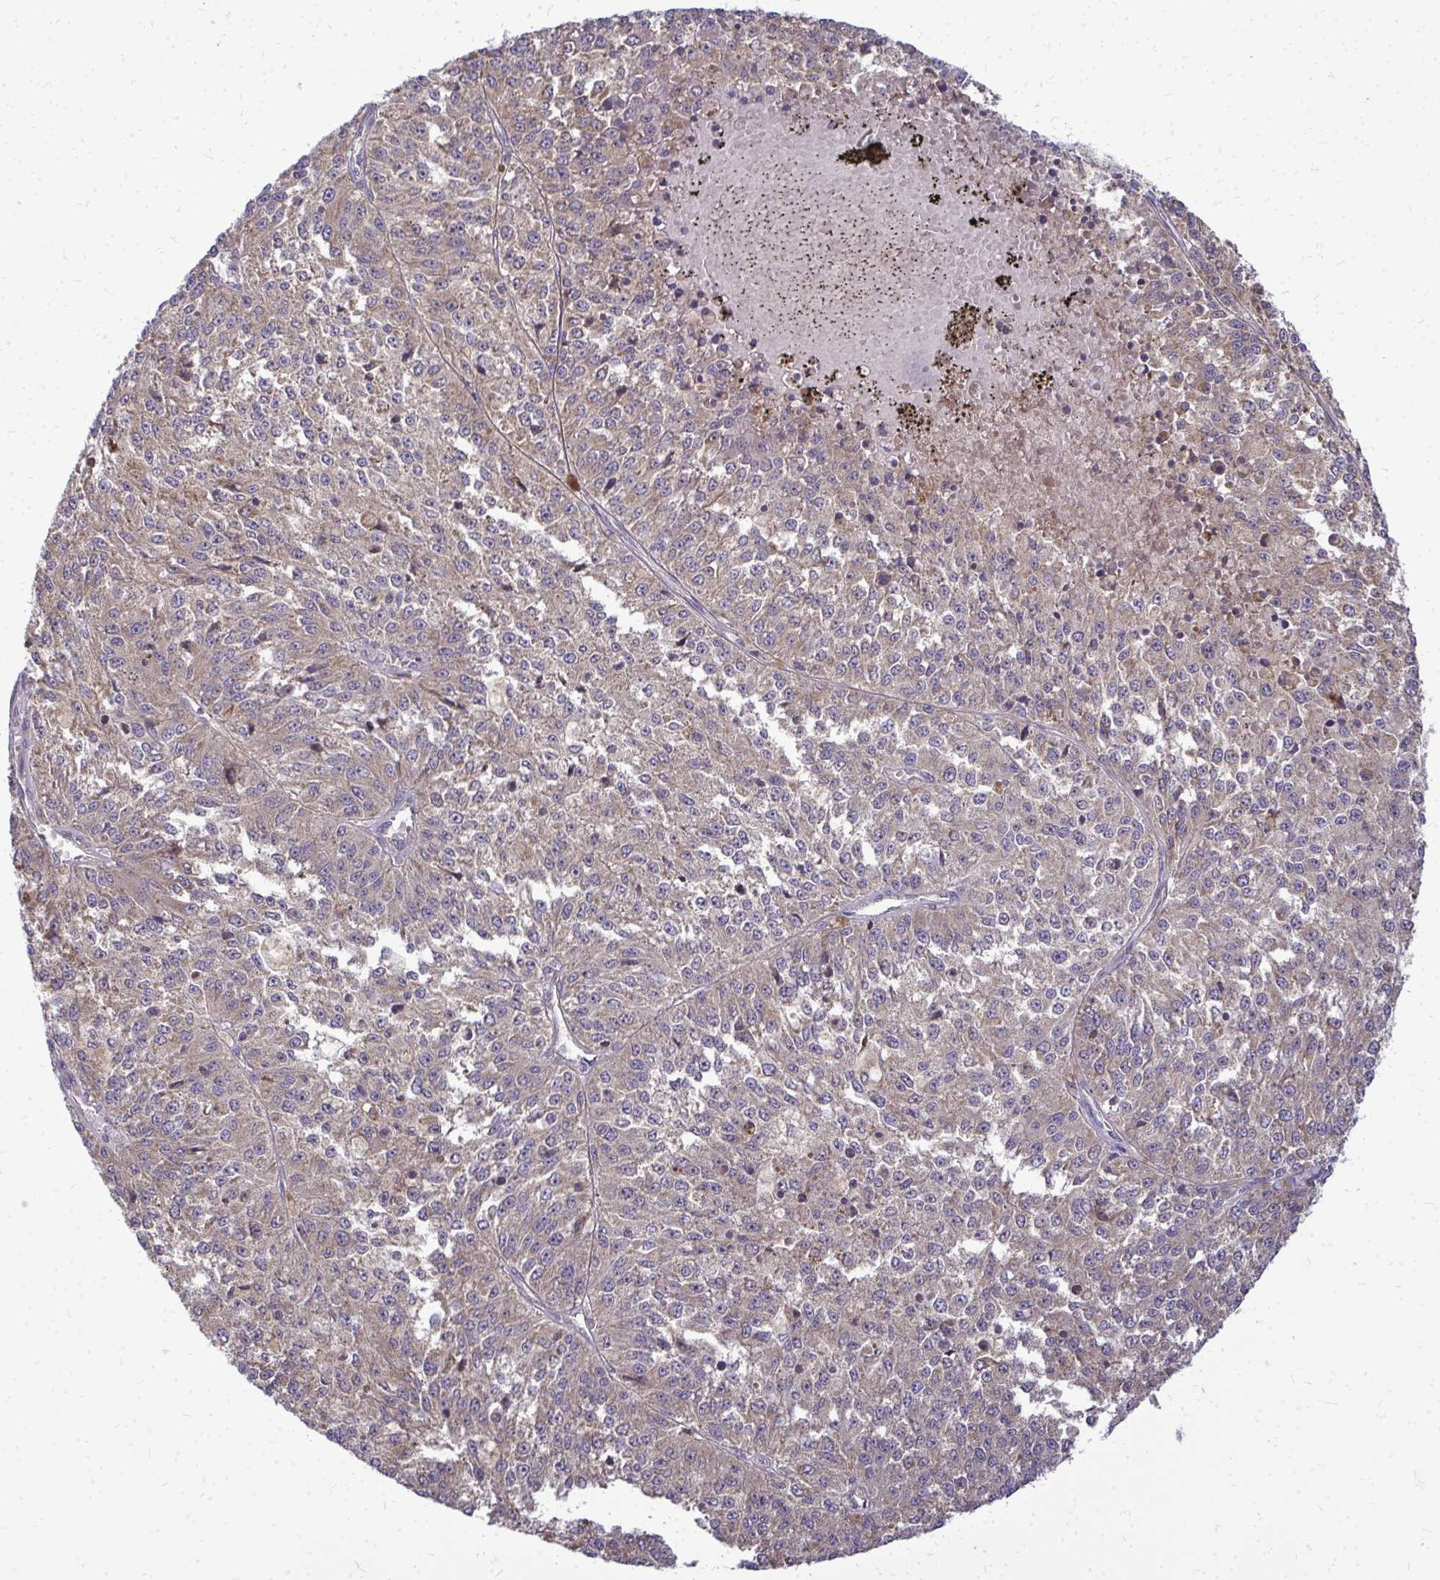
{"staining": {"intensity": "moderate", "quantity": ">75%", "location": "cytoplasmic/membranous"}, "tissue": "melanoma", "cell_type": "Tumor cells", "image_type": "cancer", "snomed": [{"axis": "morphology", "description": "Malignant melanoma, Metastatic site"}, {"axis": "topography", "description": "Lymph node"}], "caption": "This is a photomicrograph of immunohistochemistry staining of melanoma, which shows moderate expression in the cytoplasmic/membranous of tumor cells.", "gene": "RPLP2", "patient": {"sex": "female", "age": 64}}